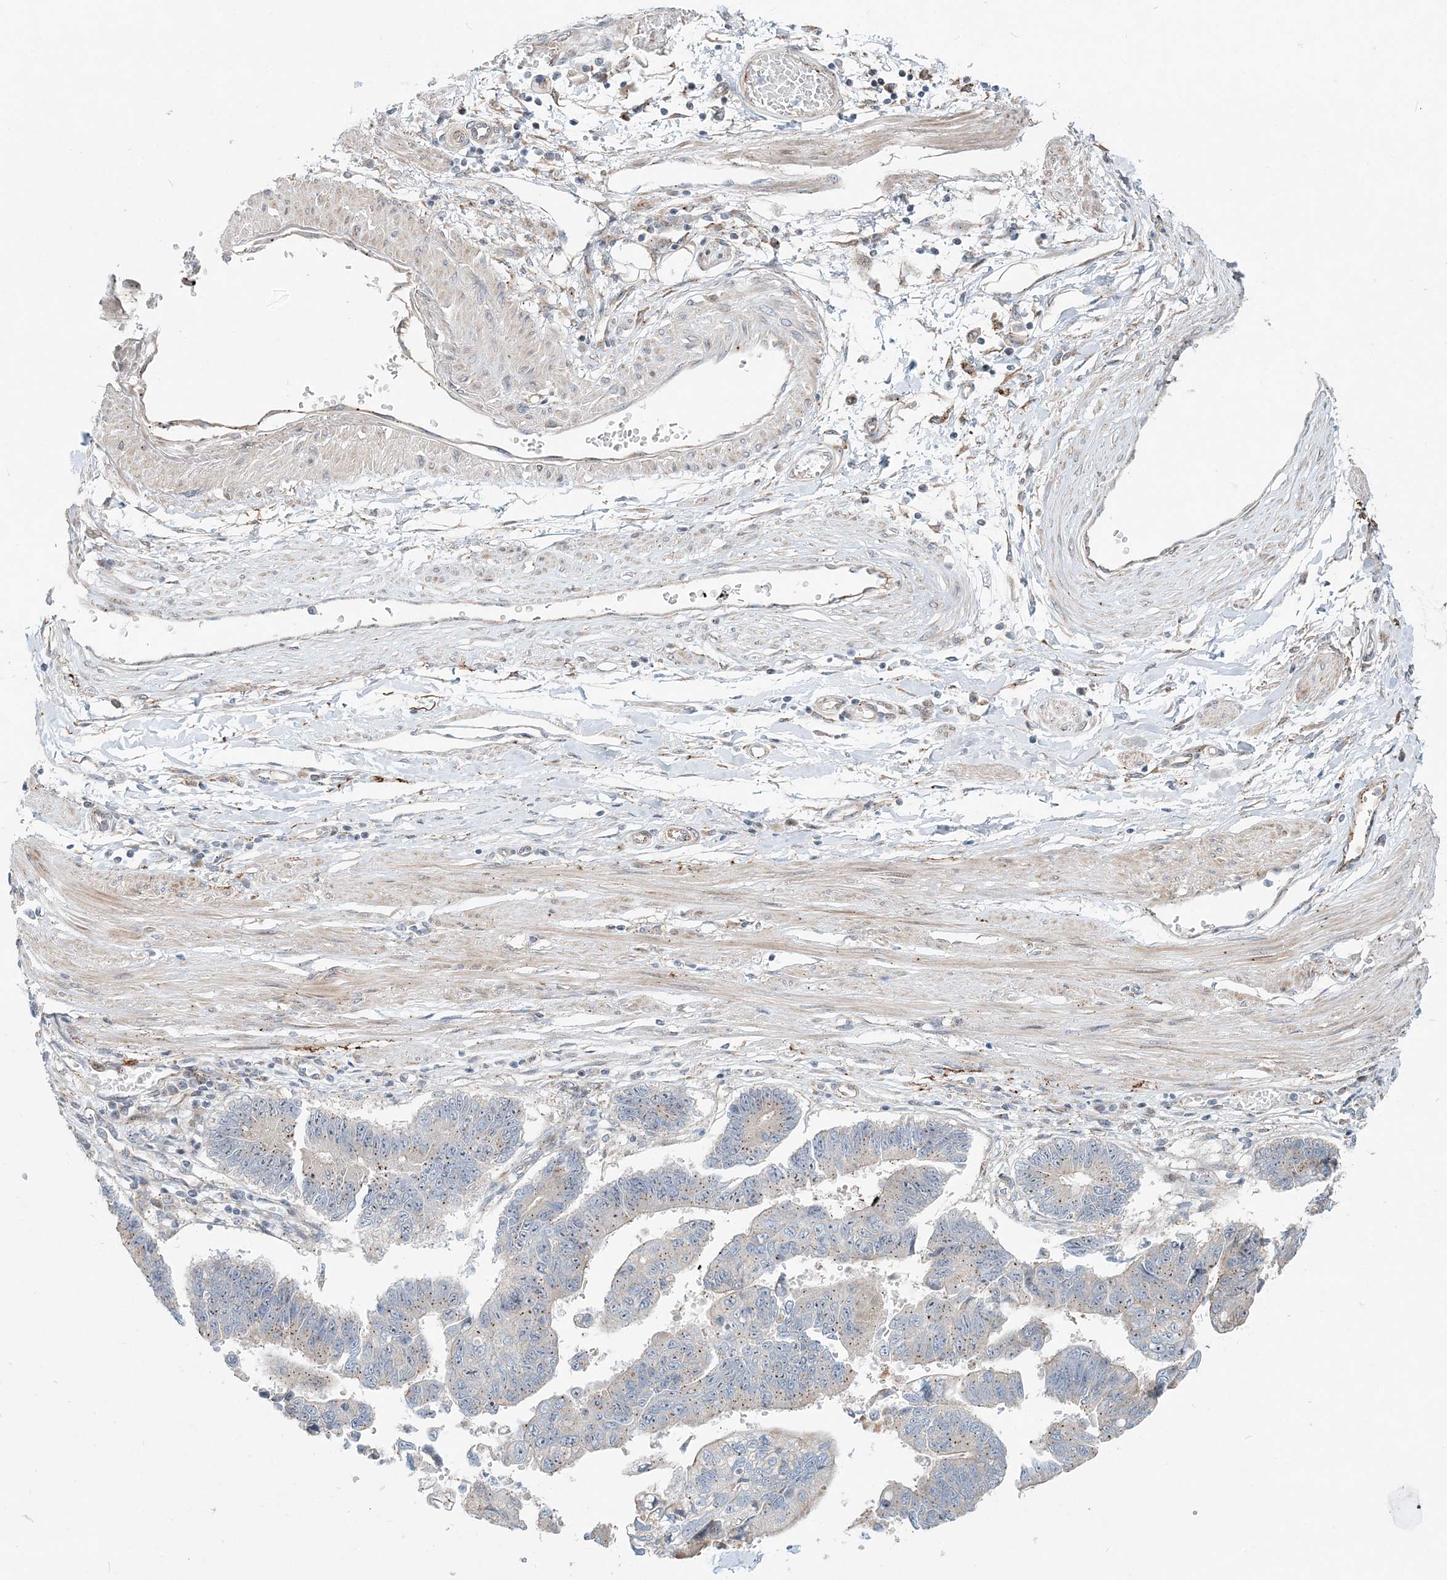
{"staining": {"intensity": "weak", "quantity": "25%-75%", "location": "cytoplasmic/membranous"}, "tissue": "stomach cancer", "cell_type": "Tumor cells", "image_type": "cancer", "snomed": [{"axis": "morphology", "description": "Adenocarcinoma, NOS"}, {"axis": "topography", "description": "Stomach"}], "caption": "Protein expression analysis of stomach adenocarcinoma demonstrates weak cytoplasmic/membranous expression in about 25%-75% of tumor cells.", "gene": "CXXC5", "patient": {"sex": "male", "age": 59}}